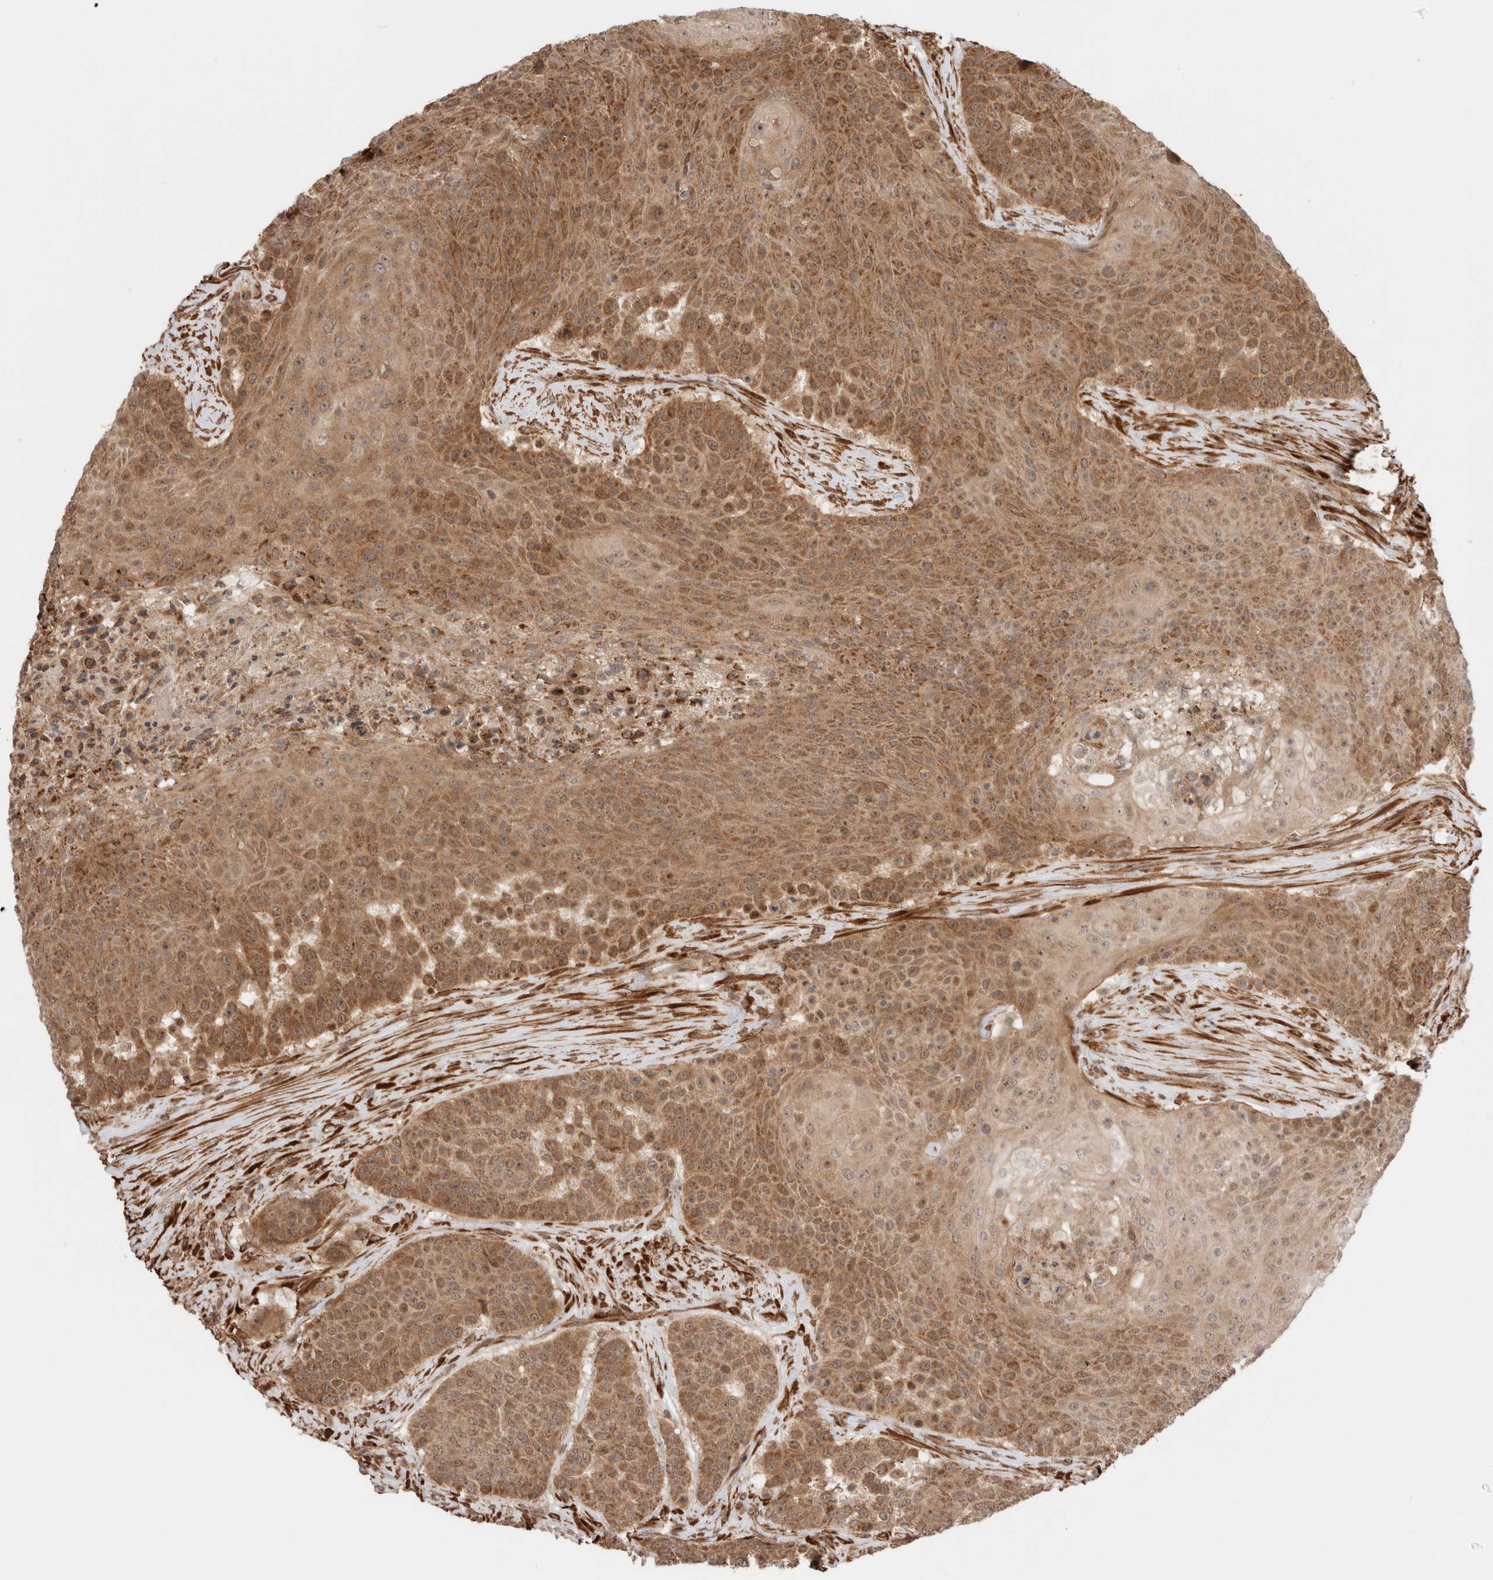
{"staining": {"intensity": "moderate", "quantity": ">75%", "location": "cytoplasmic/membranous"}, "tissue": "urothelial cancer", "cell_type": "Tumor cells", "image_type": "cancer", "snomed": [{"axis": "morphology", "description": "Urothelial carcinoma, High grade"}, {"axis": "topography", "description": "Urinary bladder"}], "caption": "An immunohistochemistry (IHC) micrograph of tumor tissue is shown. Protein staining in brown shows moderate cytoplasmic/membranous positivity in urothelial cancer within tumor cells. The staining is performed using DAB brown chromogen to label protein expression. The nuclei are counter-stained blue using hematoxylin.", "gene": "ZNF649", "patient": {"sex": "female", "age": 63}}